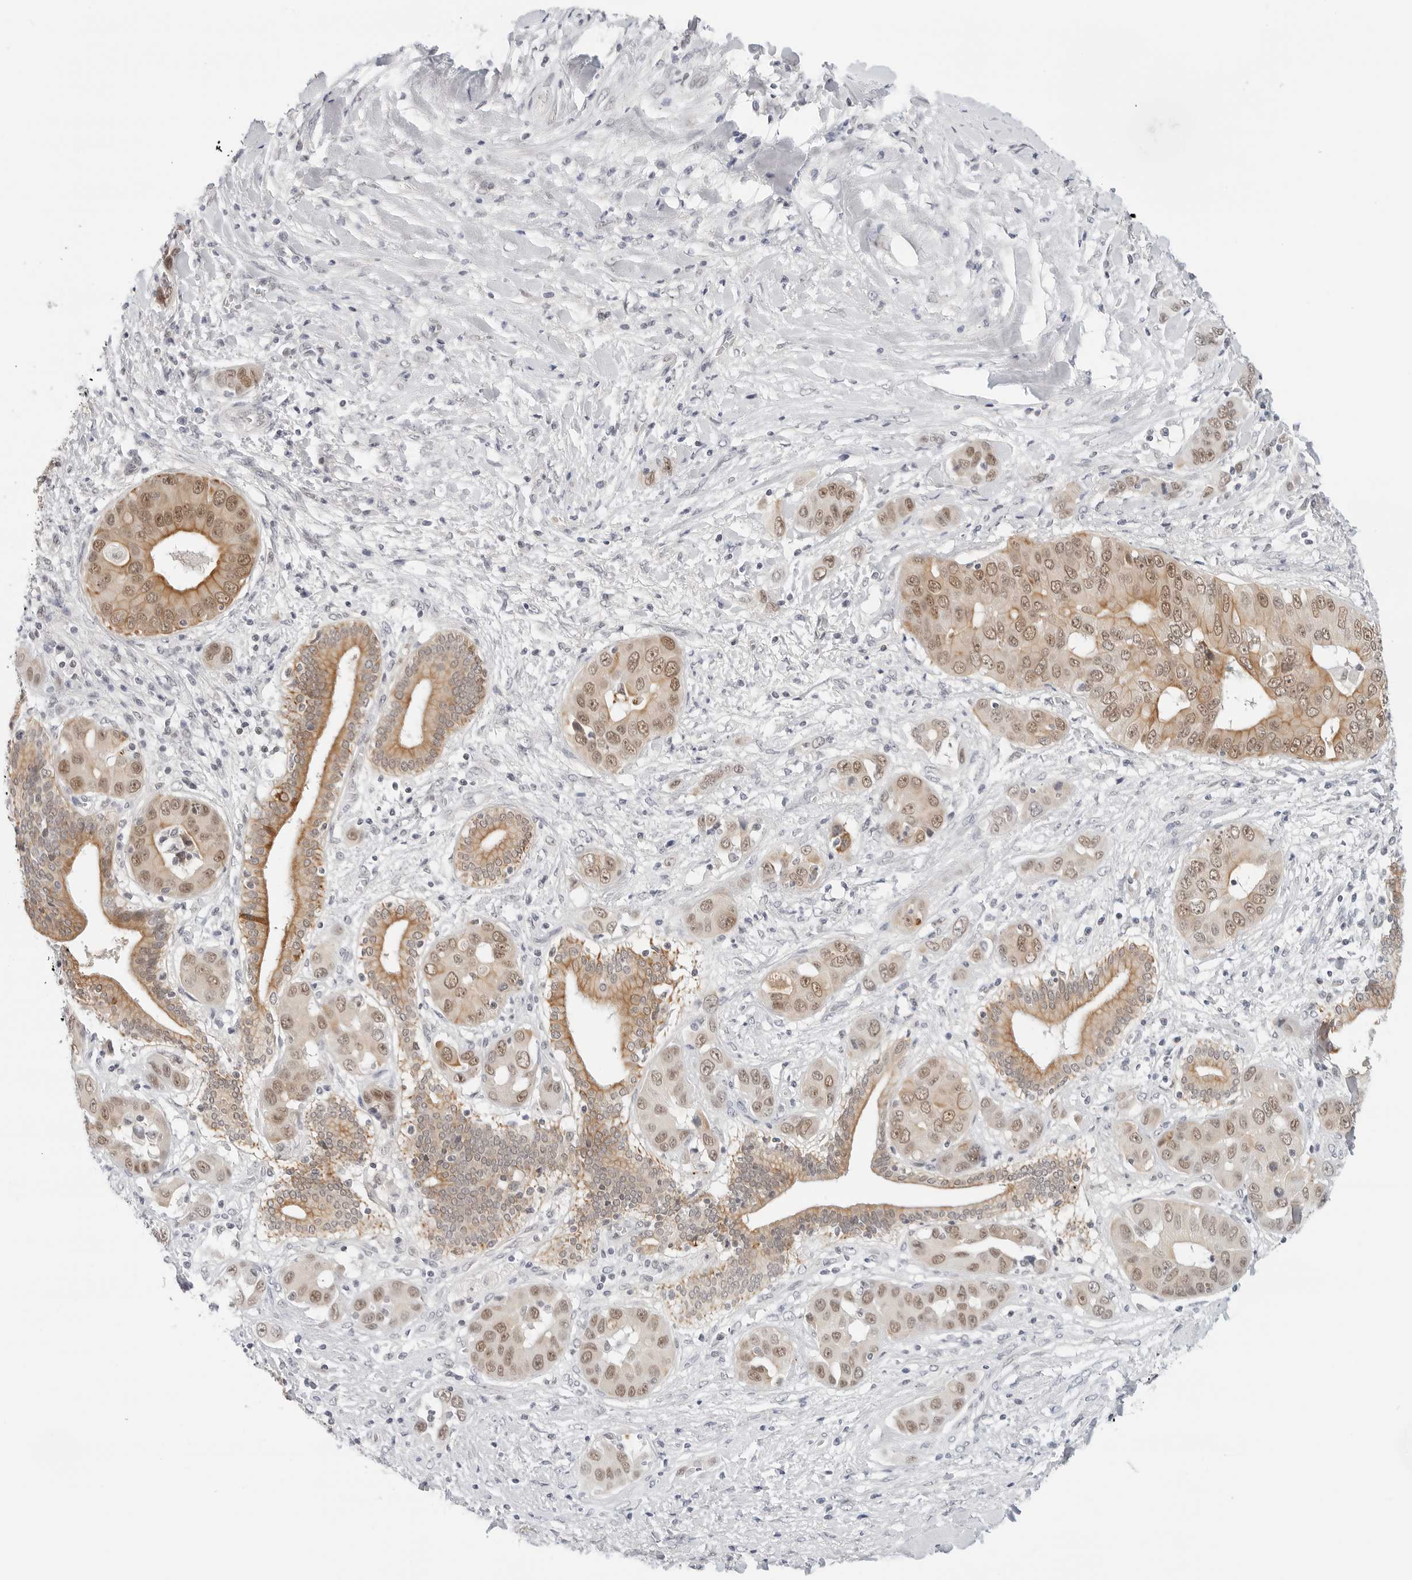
{"staining": {"intensity": "moderate", "quantity": ">75%", "location": "cytoplasmic/membranous,nuclear"}, "tissue": "liver cancer", "cell_type": "Tumor cells", "image_type": "cancer", "snomed": [{"axis": "morphology", "description": "Cholangiocarcinoma"}, {"axis": "topography", "description": "Liver"}], "caption": "Human cholangiocarcinoma (liver) stained with a protein marker shows moderate staining in tumor cells.", "gene": "TSEN2", "patient": {"sex": "female", "age": 52}}